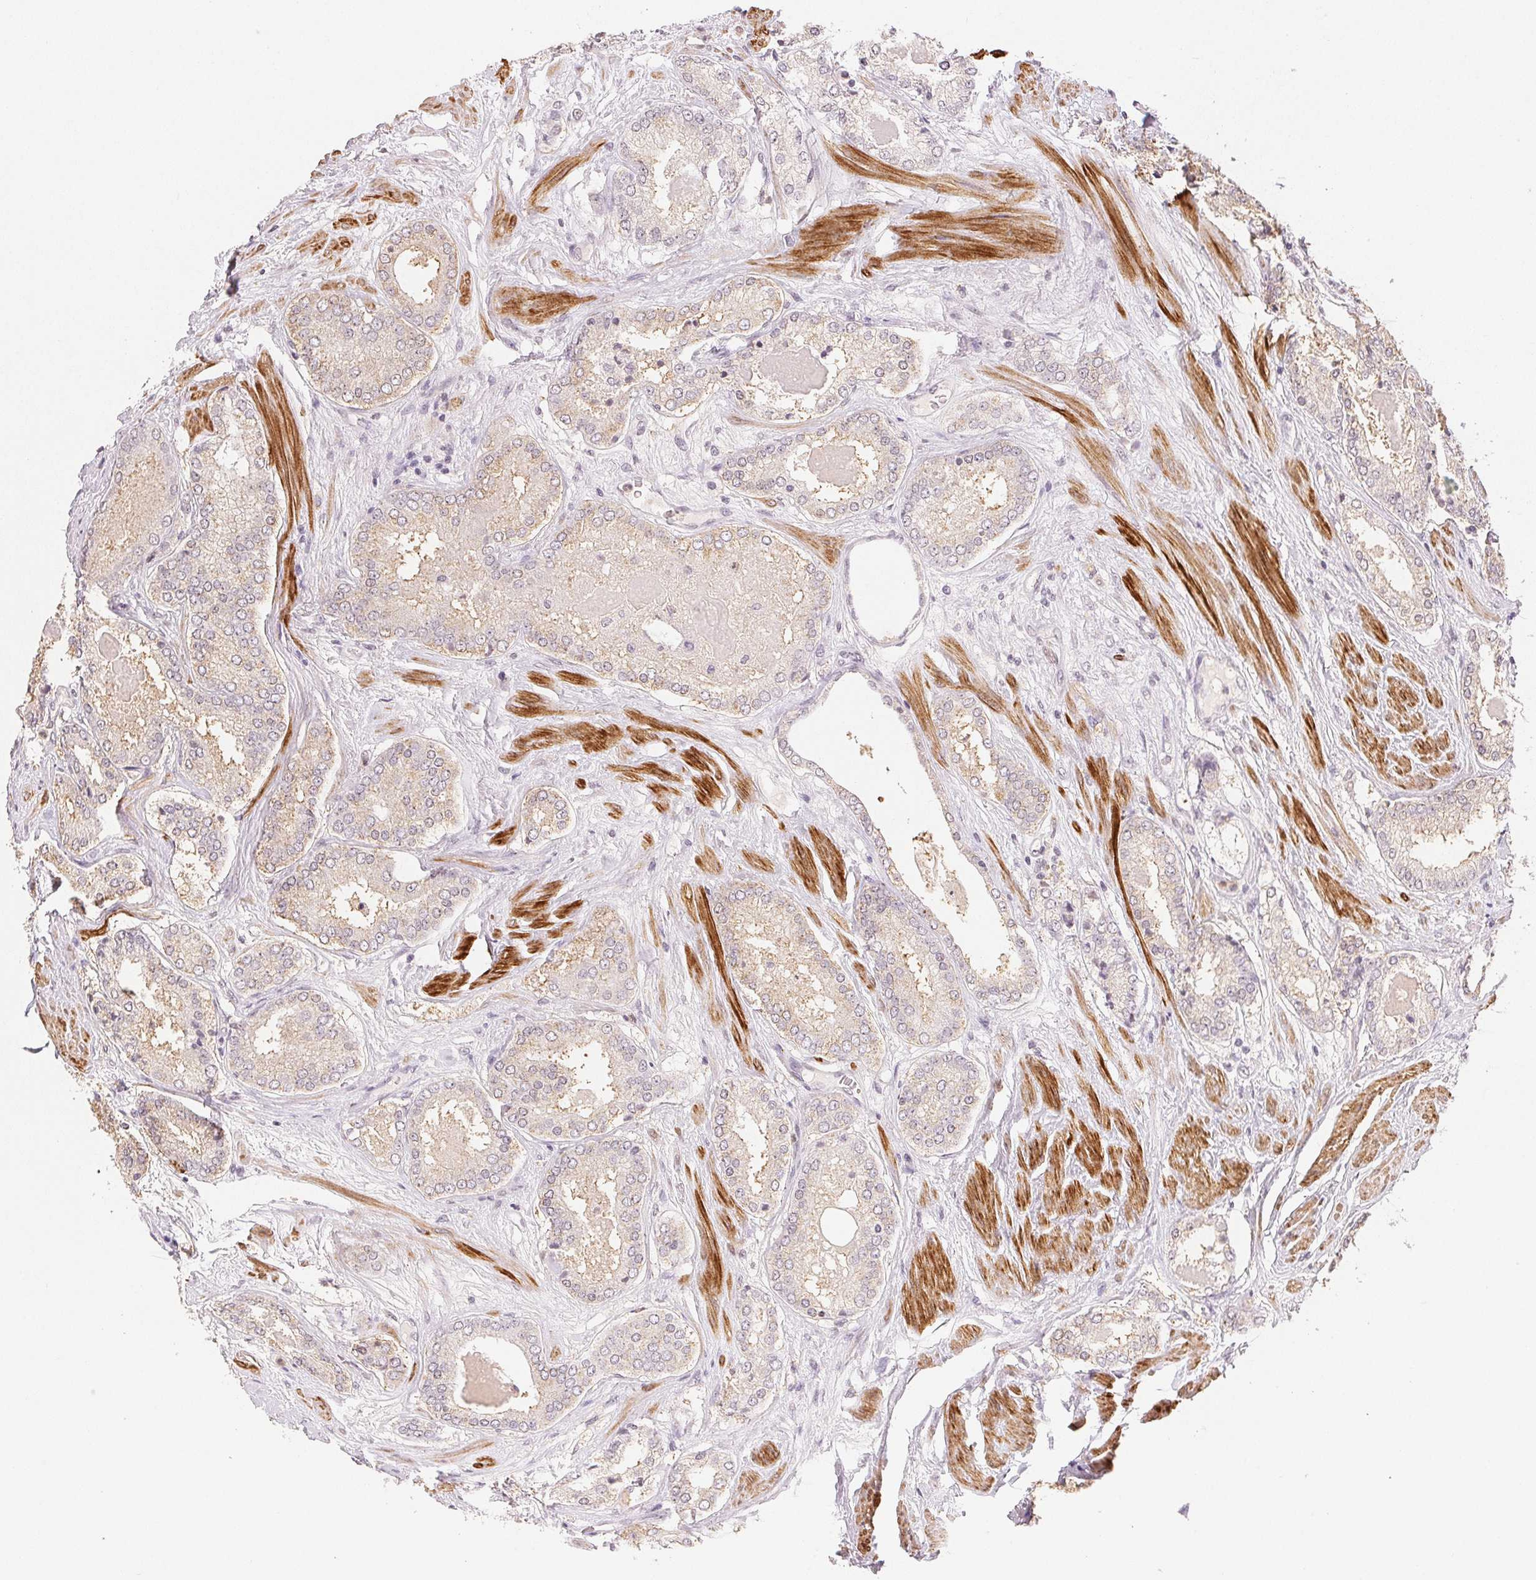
{"staining": {"intensity": "negative", "quantity": "none", "location": "none"}, "tissue": "prostate cancer", "cell_type": "Tumor cells", "image_type": "cancer", "snomed": [{"axis": "morphology", "description": "Adenocarcinoma, NOS"}, {"axis": "morphology", "description": "Adenocarcinoma, Low grade"}, {"axis": "topography", "description": "Prostate"}], "caption": "This image is of prostate cancer stained with immunohistochemistry (IHC) to label a protein in brown with the nuclei are counter-stained blue. There is no positivity in tumor cells.", "gene": "SMTN", "patient": {"sex": "male", "age": 68}}